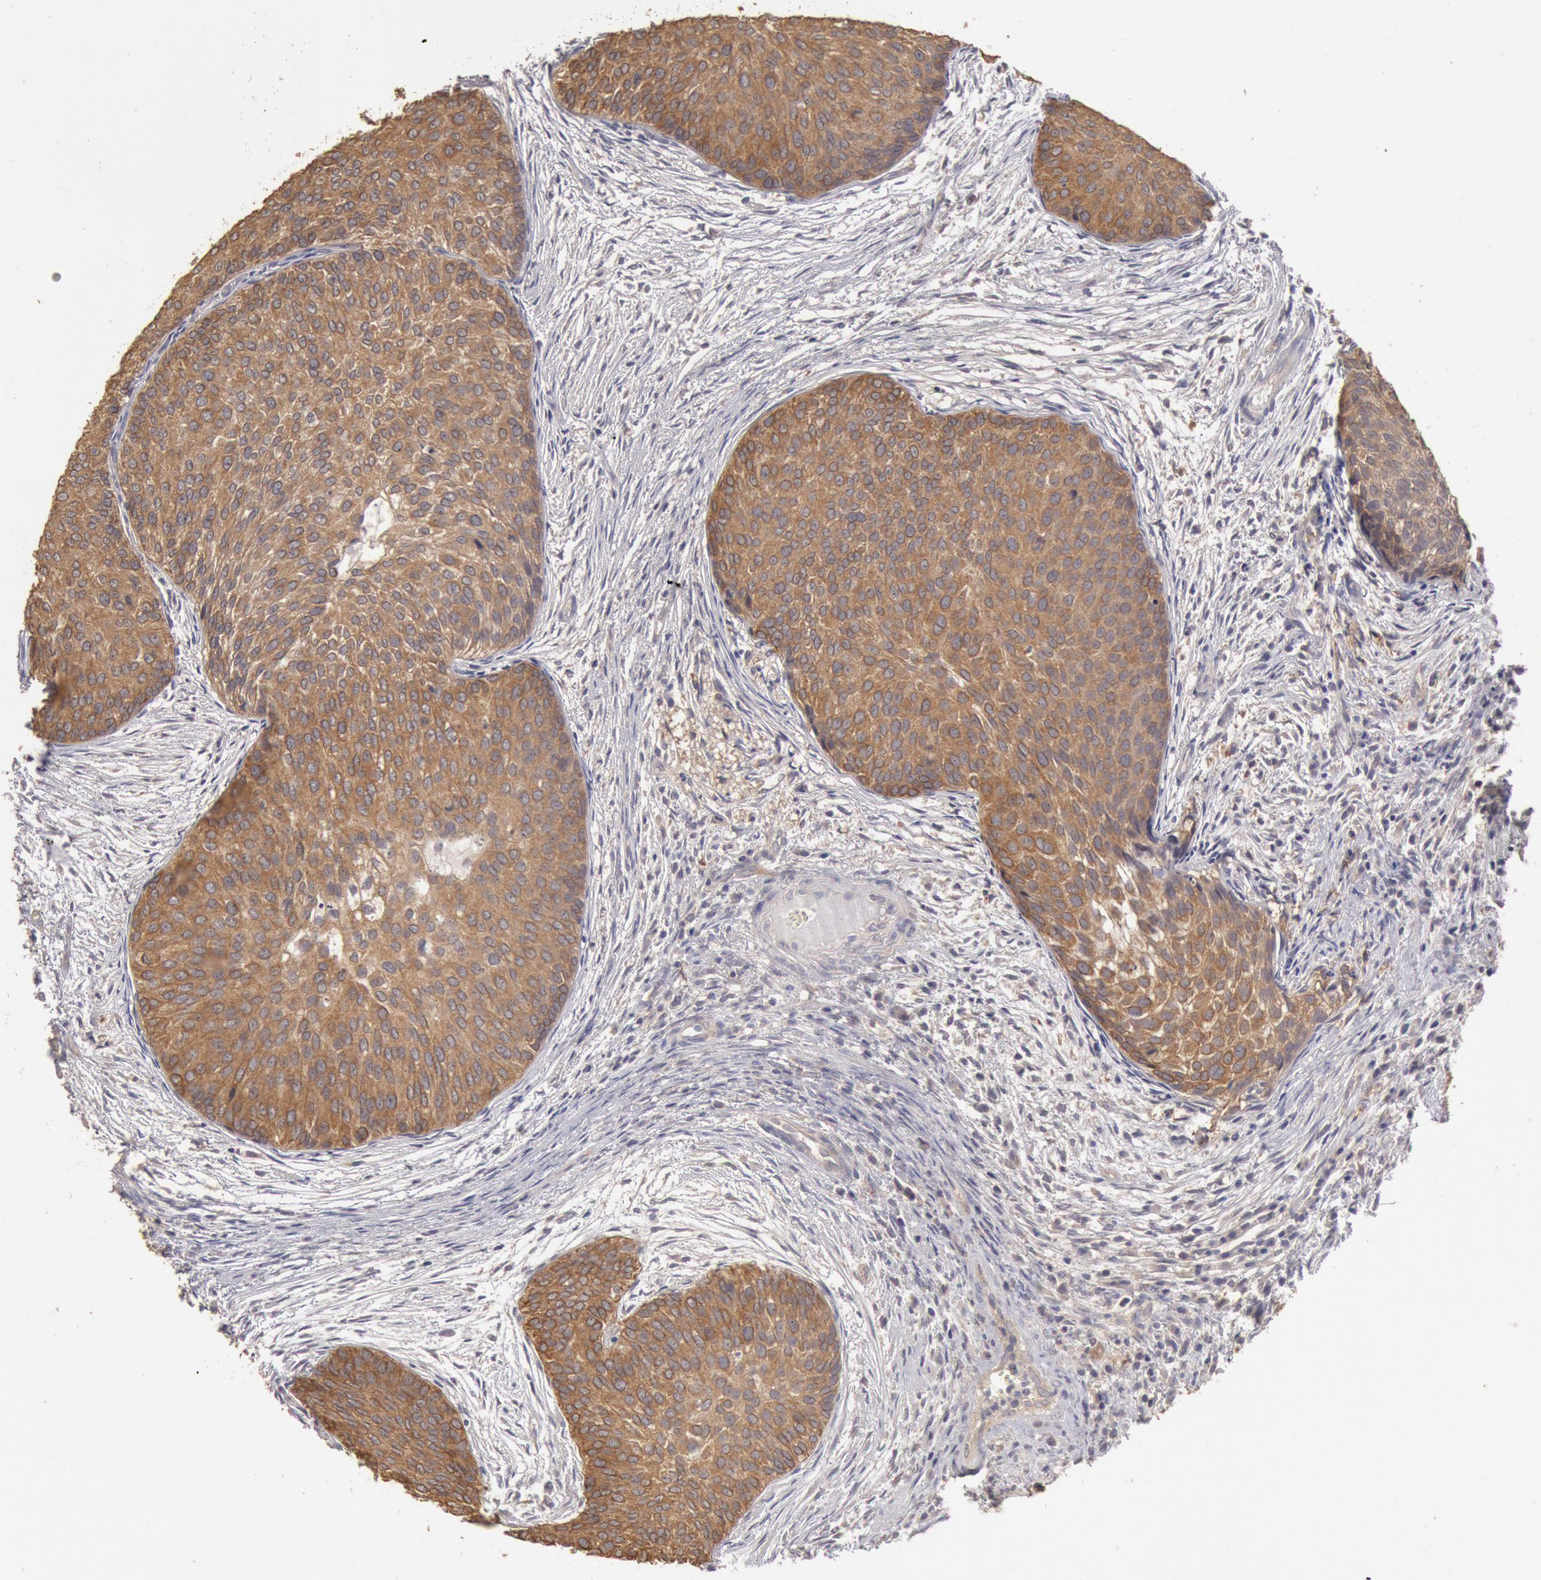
{"staining": {"intensity": "moderate", "quantity": ">75%", "location": "cytoplasmic/membranous"}, "tissue": "urothelial cancer", "cell_type": "Tumor cells", "image_type": "cancer", "snomed": [{"axis": "morphology", "description": "Urothelial carcinoma, Low grade"}, {"axis": "topography", "description": "Urinary bladder"}], "caption": "Urothelial cancer tissue displays moderate cytoplasmic/membranous expression in approximately >75% of tumor cells", "gene": "ZFP36L1", "patient": {"sex": "male", "age": 84}}